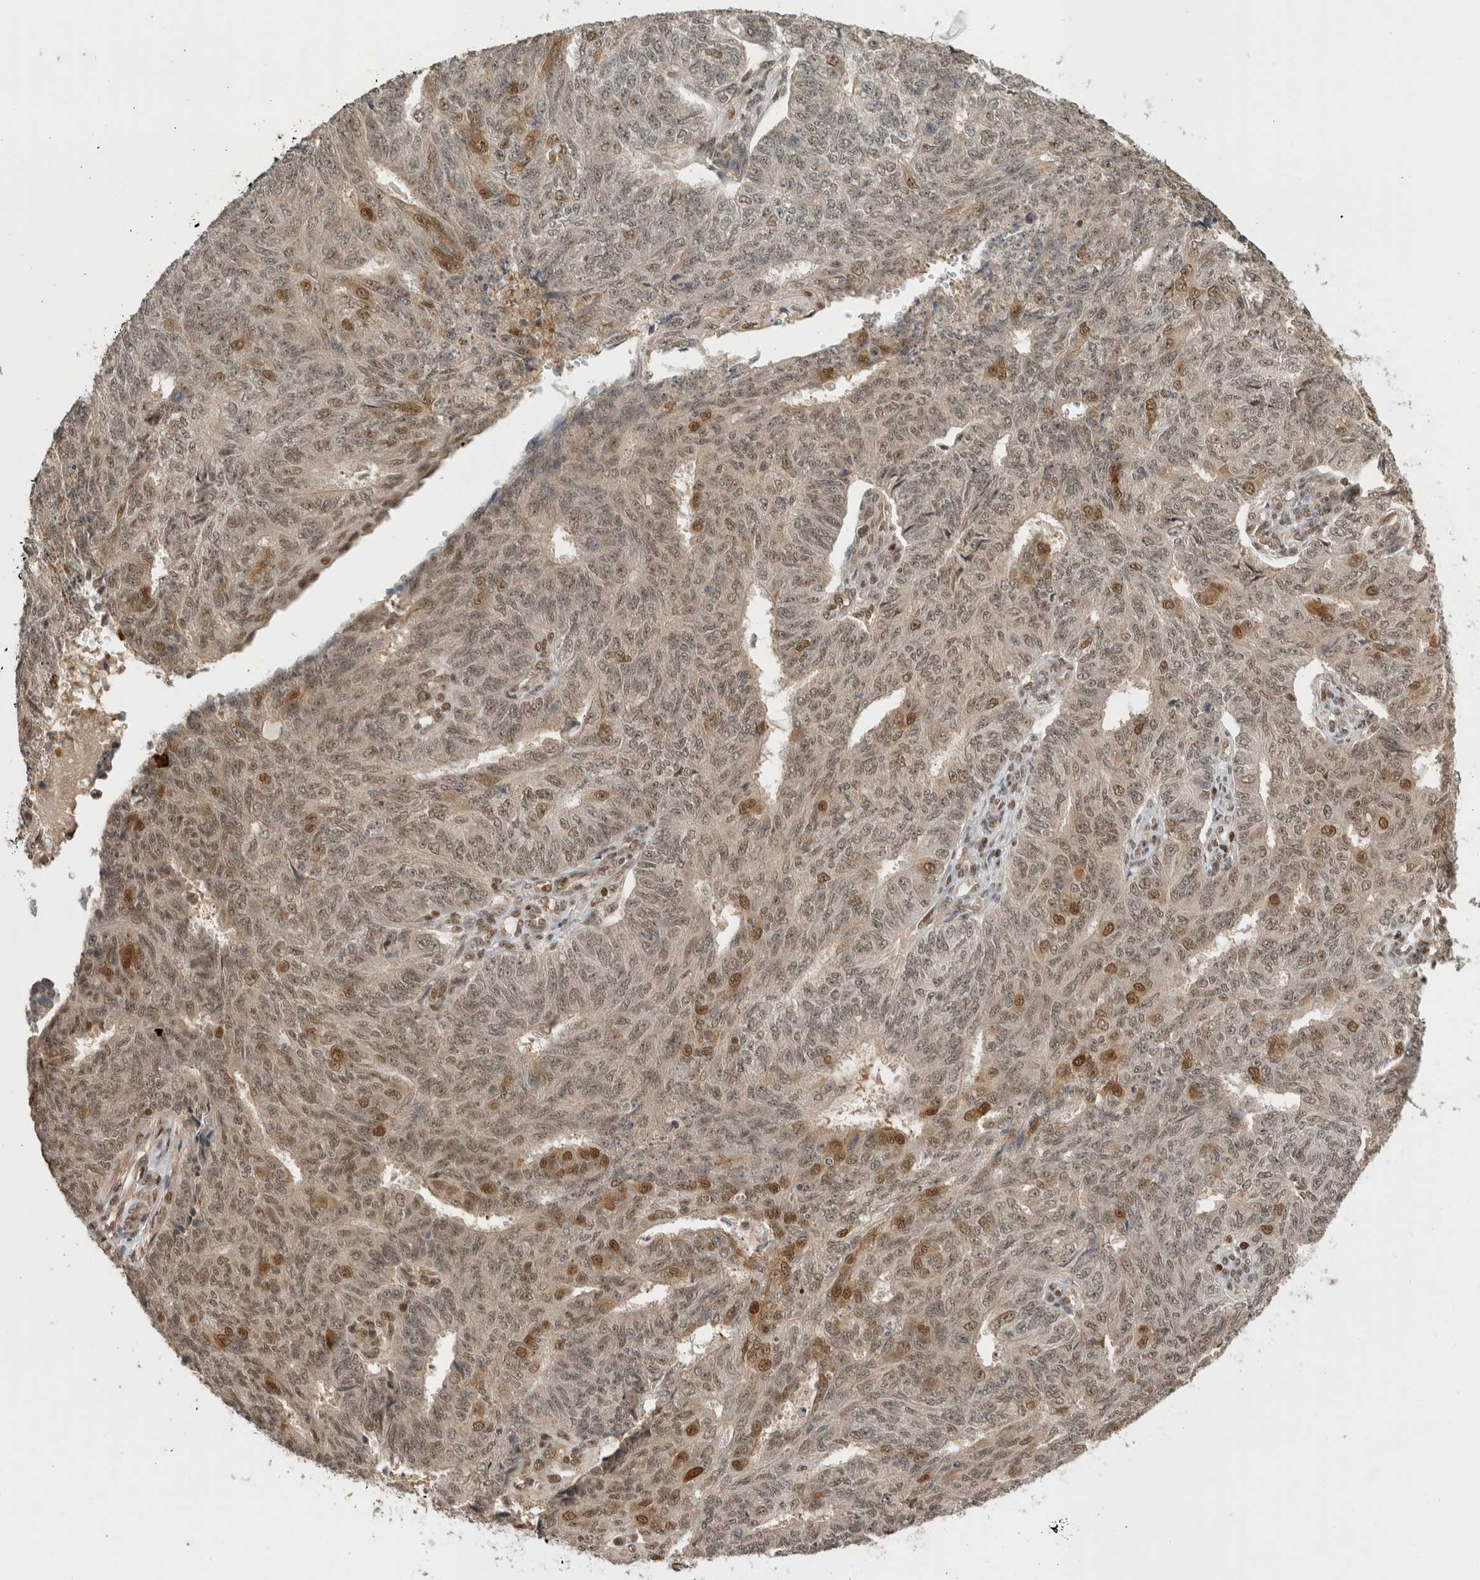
{"staining": {"intensity": "moderate", "quantity": "<25%", "location": "nuclear"}, "tissue": "endometrial cancer", "cell_type": "Tumor cells", "image_type": "cancer", "snomed": [{"axis": "morphology", "description": "Adenocarcinoma, NOS"}, {"axis": "topography", "description": "Endometrium"}], "caption": "Brown immunohistochemical staining in human endometrial cancer displays moderate nuclear staining in approximately <25% of tumor cells.", "gene": "SNRNP40", "patient": {"sex": "female", "age": 32}}